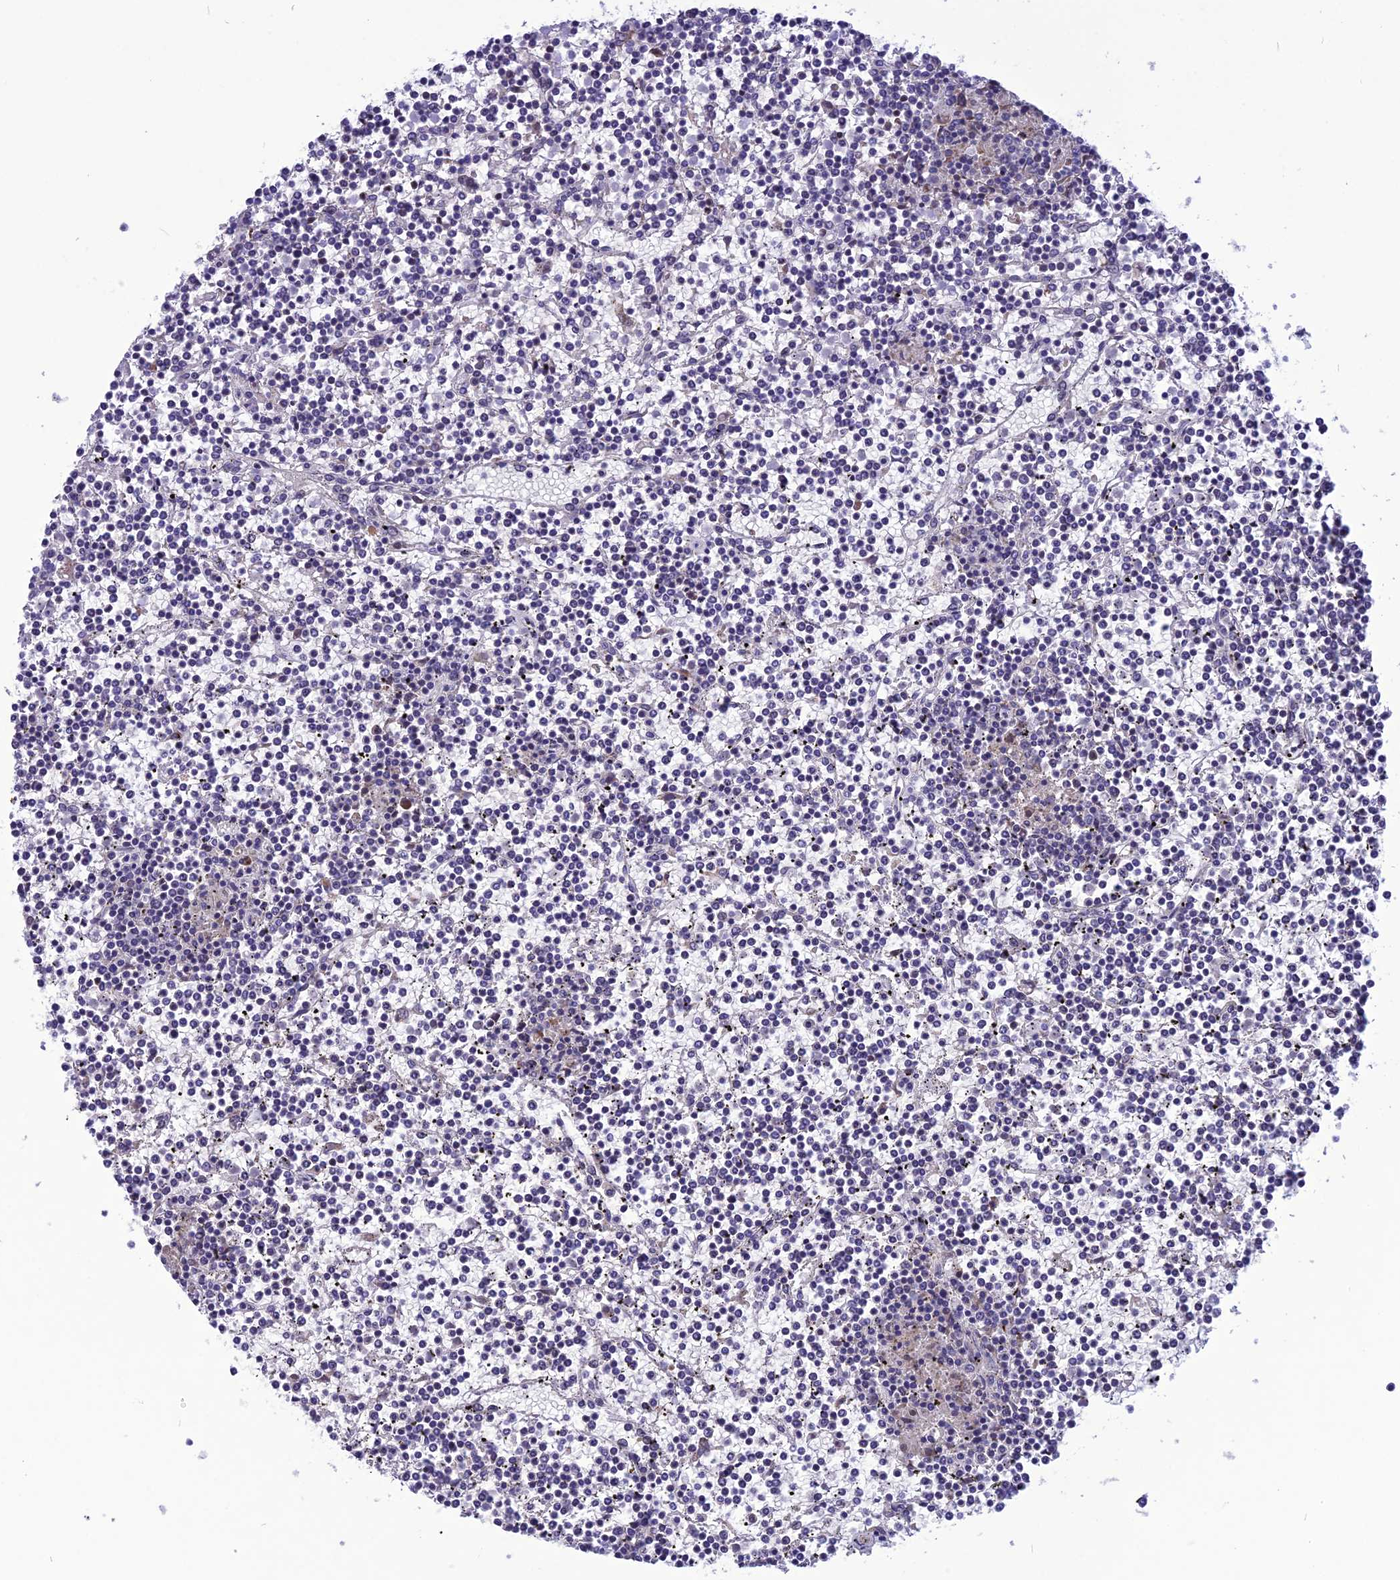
{"staining": {"intensity": "negative", "quantity": "none", "location": "none"}, "tissue": "lymphoma", "cell_type": "Tumor cells", "image_type": "cancer", "snomed": [{"axis": "morphology", "description": "Malignant lymphoma, non-Hodgkin's type, Low grade"}, {"axis": "topography", "description": "Spleen"}], "caption": "Micrograph shows no significant protein staining in tumor cells of lymphoma.", "gene": "PSMF1", "patient": {"sex": "female", "age": 19}}